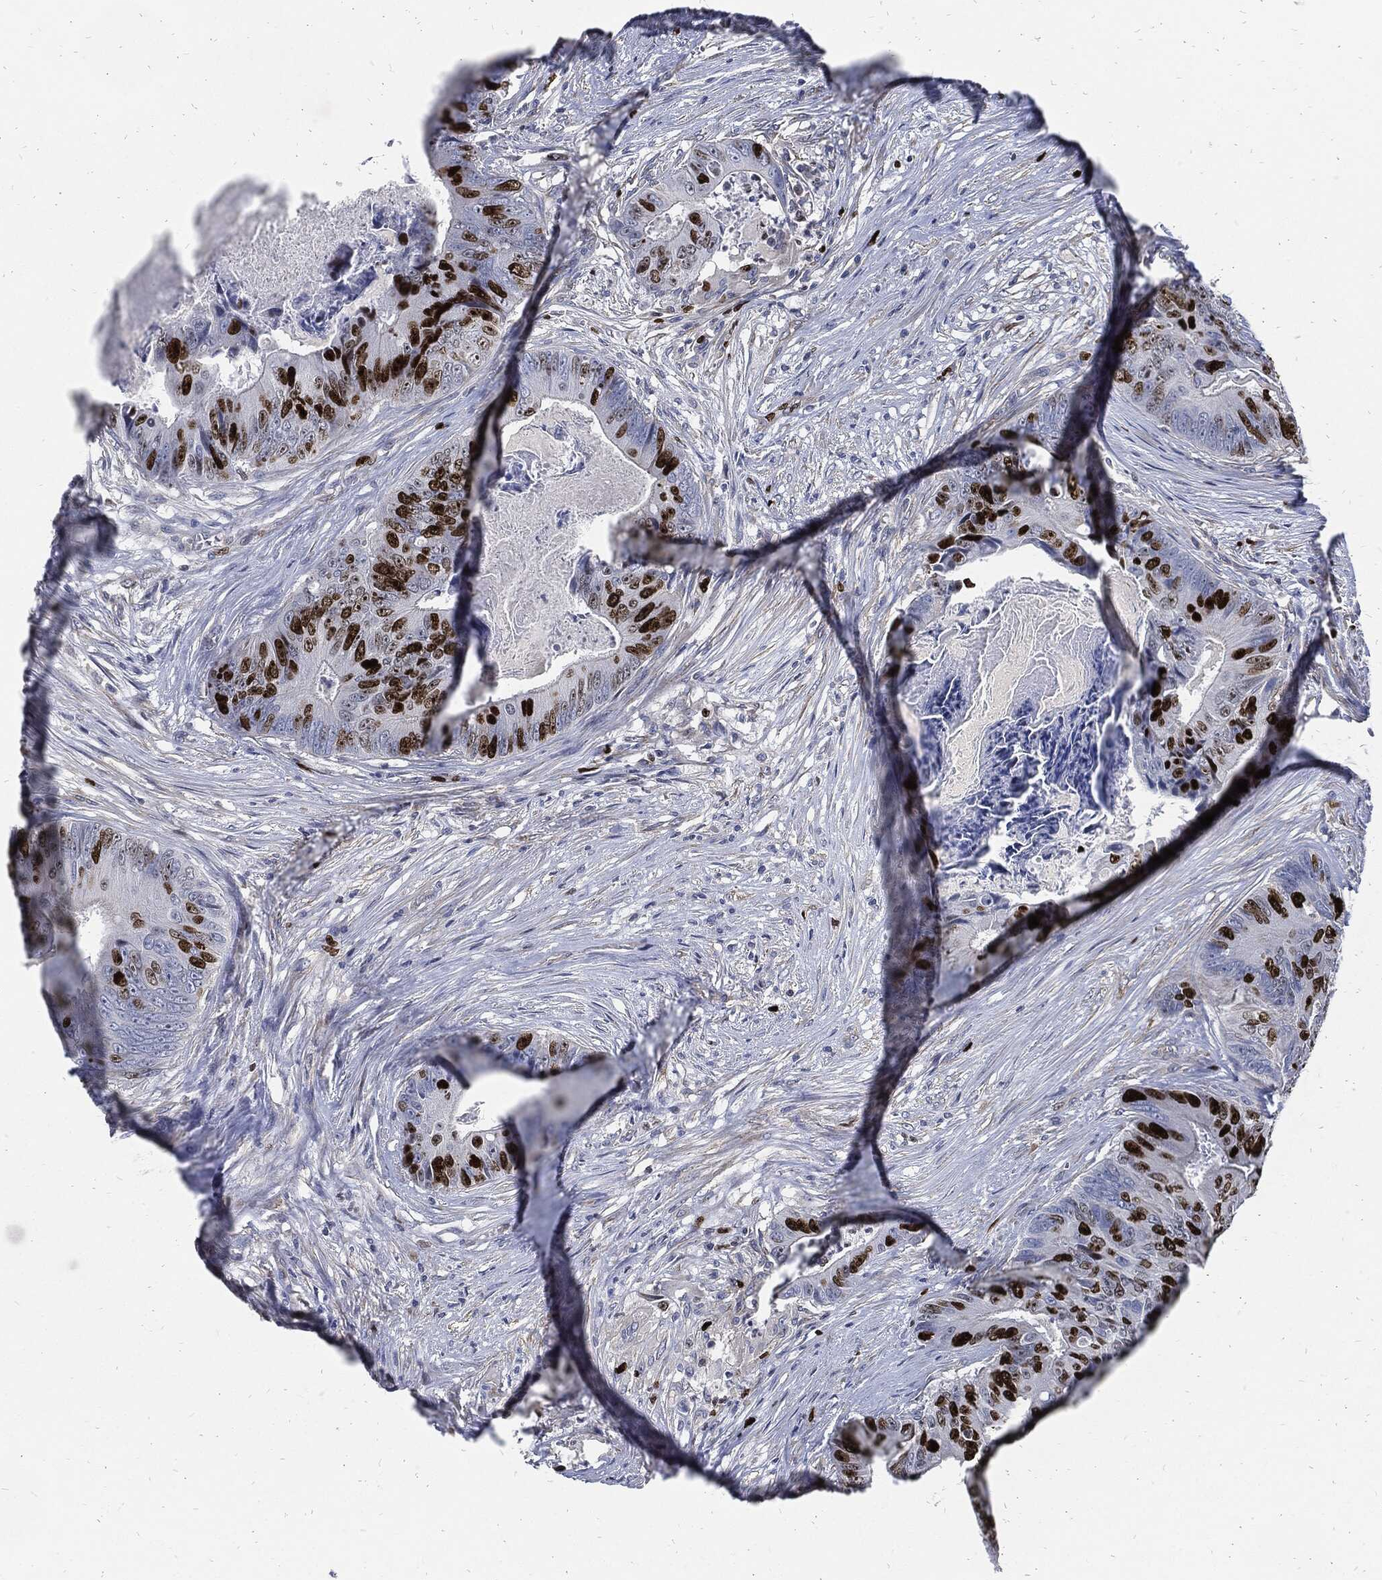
{"staining": {"intensity": "strong", "quantity": "25%-75%", "location": "nuclear"}, "tissue": "colorectal cancer", "cell_type": "Tumor cells", "image_type": "cancer", "snomed": [{"axis": "morphology", "description": "Adenocarcinoma, NOS"}, {"axis": "topography", "description": "Colon"}], "caption": "There is high levels of strong nuclear staining in tumor cells of colorectal cancer (adenocarcinoma), as demonstrated by immunohistochemical staining (brown color).", "gene": "MKI67", "patient": {"sex": "male", "age": 84}}